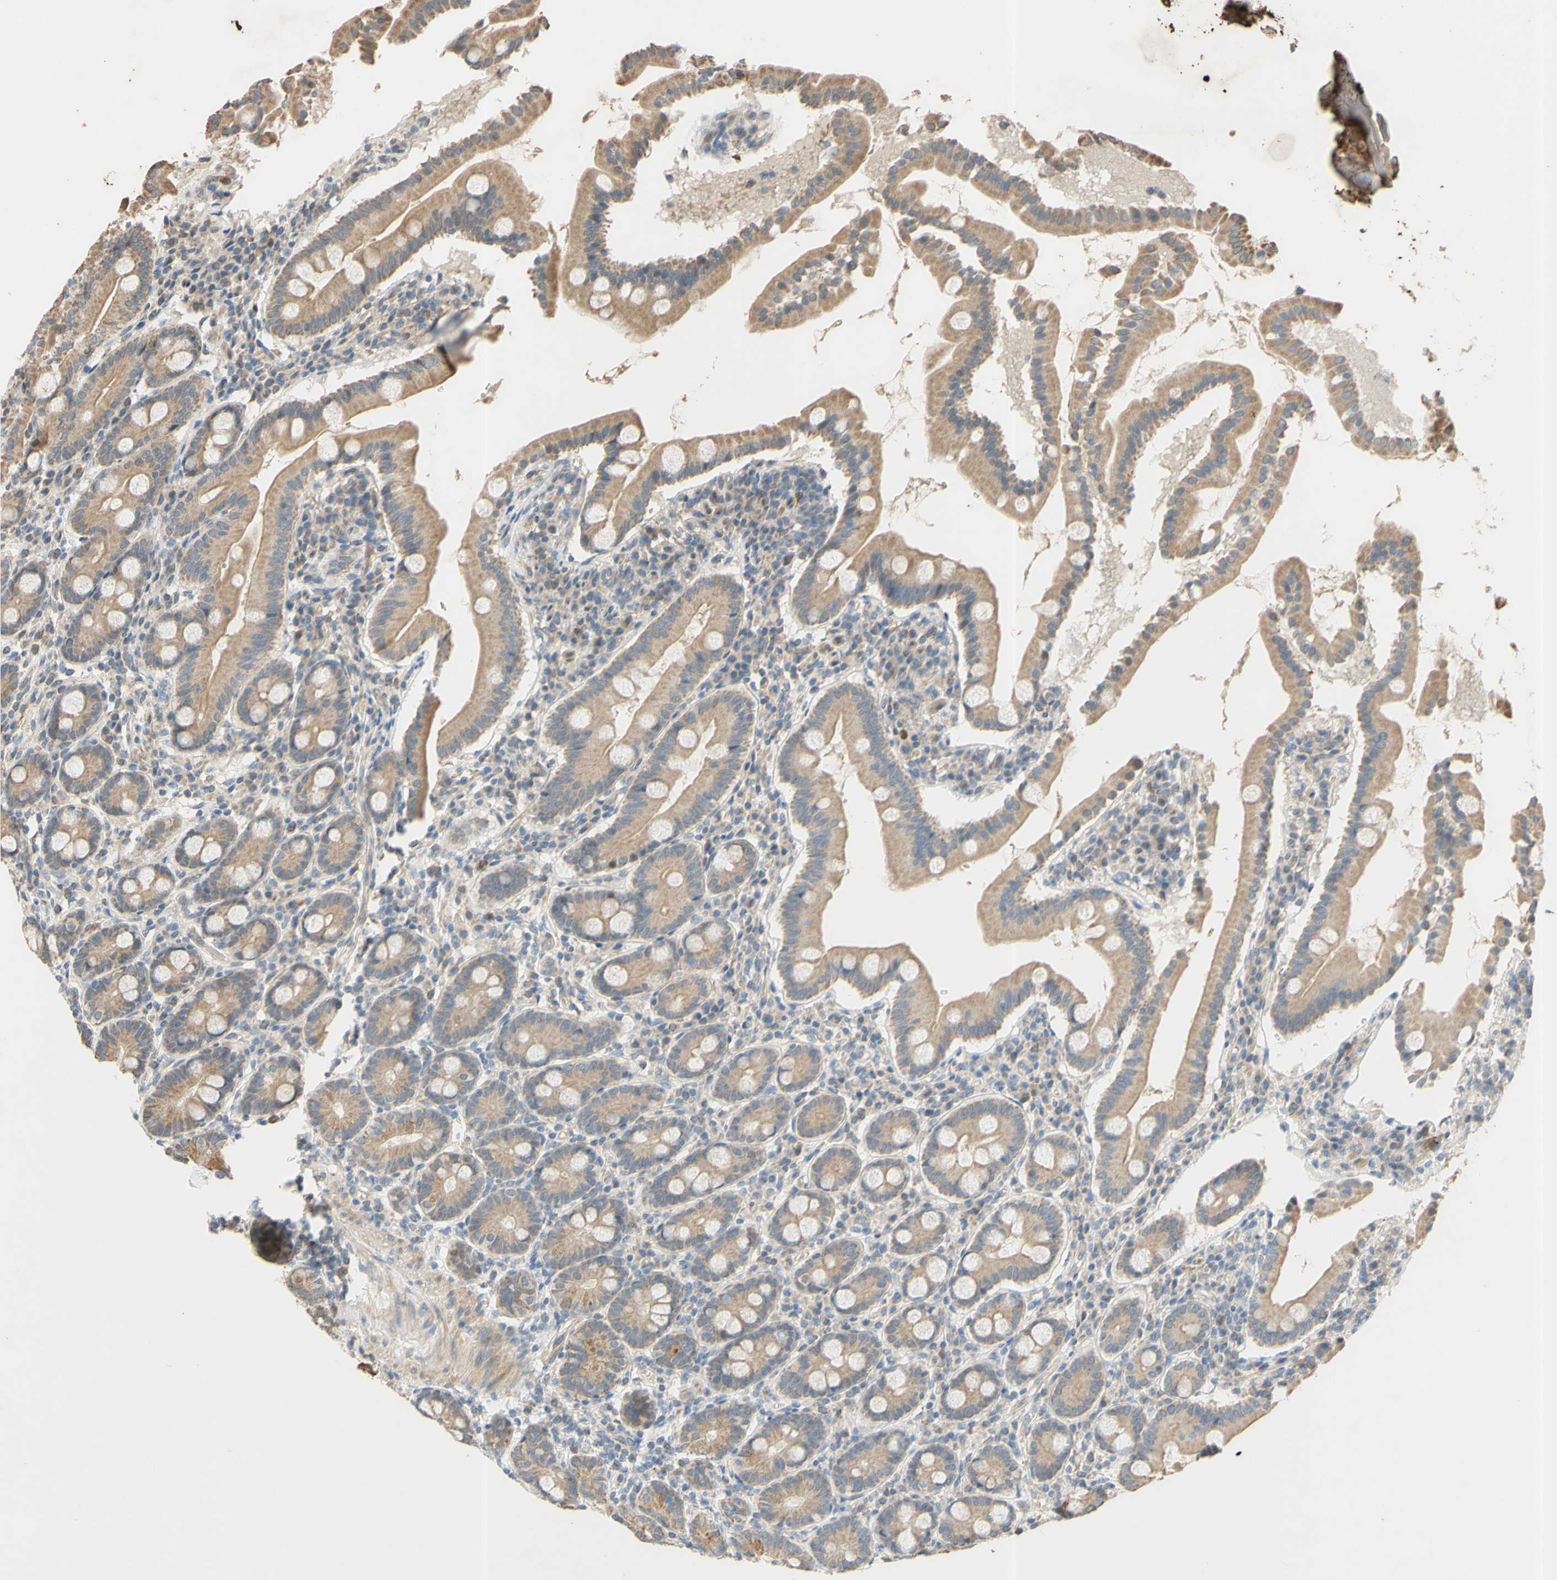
{"staining": {"intensity": "moderate", "quantity": ">75%", "location": "cytoplasmic/membranous"}, "tissue": "duodenum", "cell_type": "Glandular cells", "image_type": "normal", "snomed": [{"axis": "morphology", "description": "Normal tissue, NOS"}, {"axis": "topography", "description": "Duodenum"}], "caption": "This is a micrograph of immunohistochemistry (IHC) staining of normal duodenum, which shows moderate positivity in the cytoplasmic/membranous of glandular cells.", "gene": "GATA1", "patient": {"sex": "male", "age": 50}}